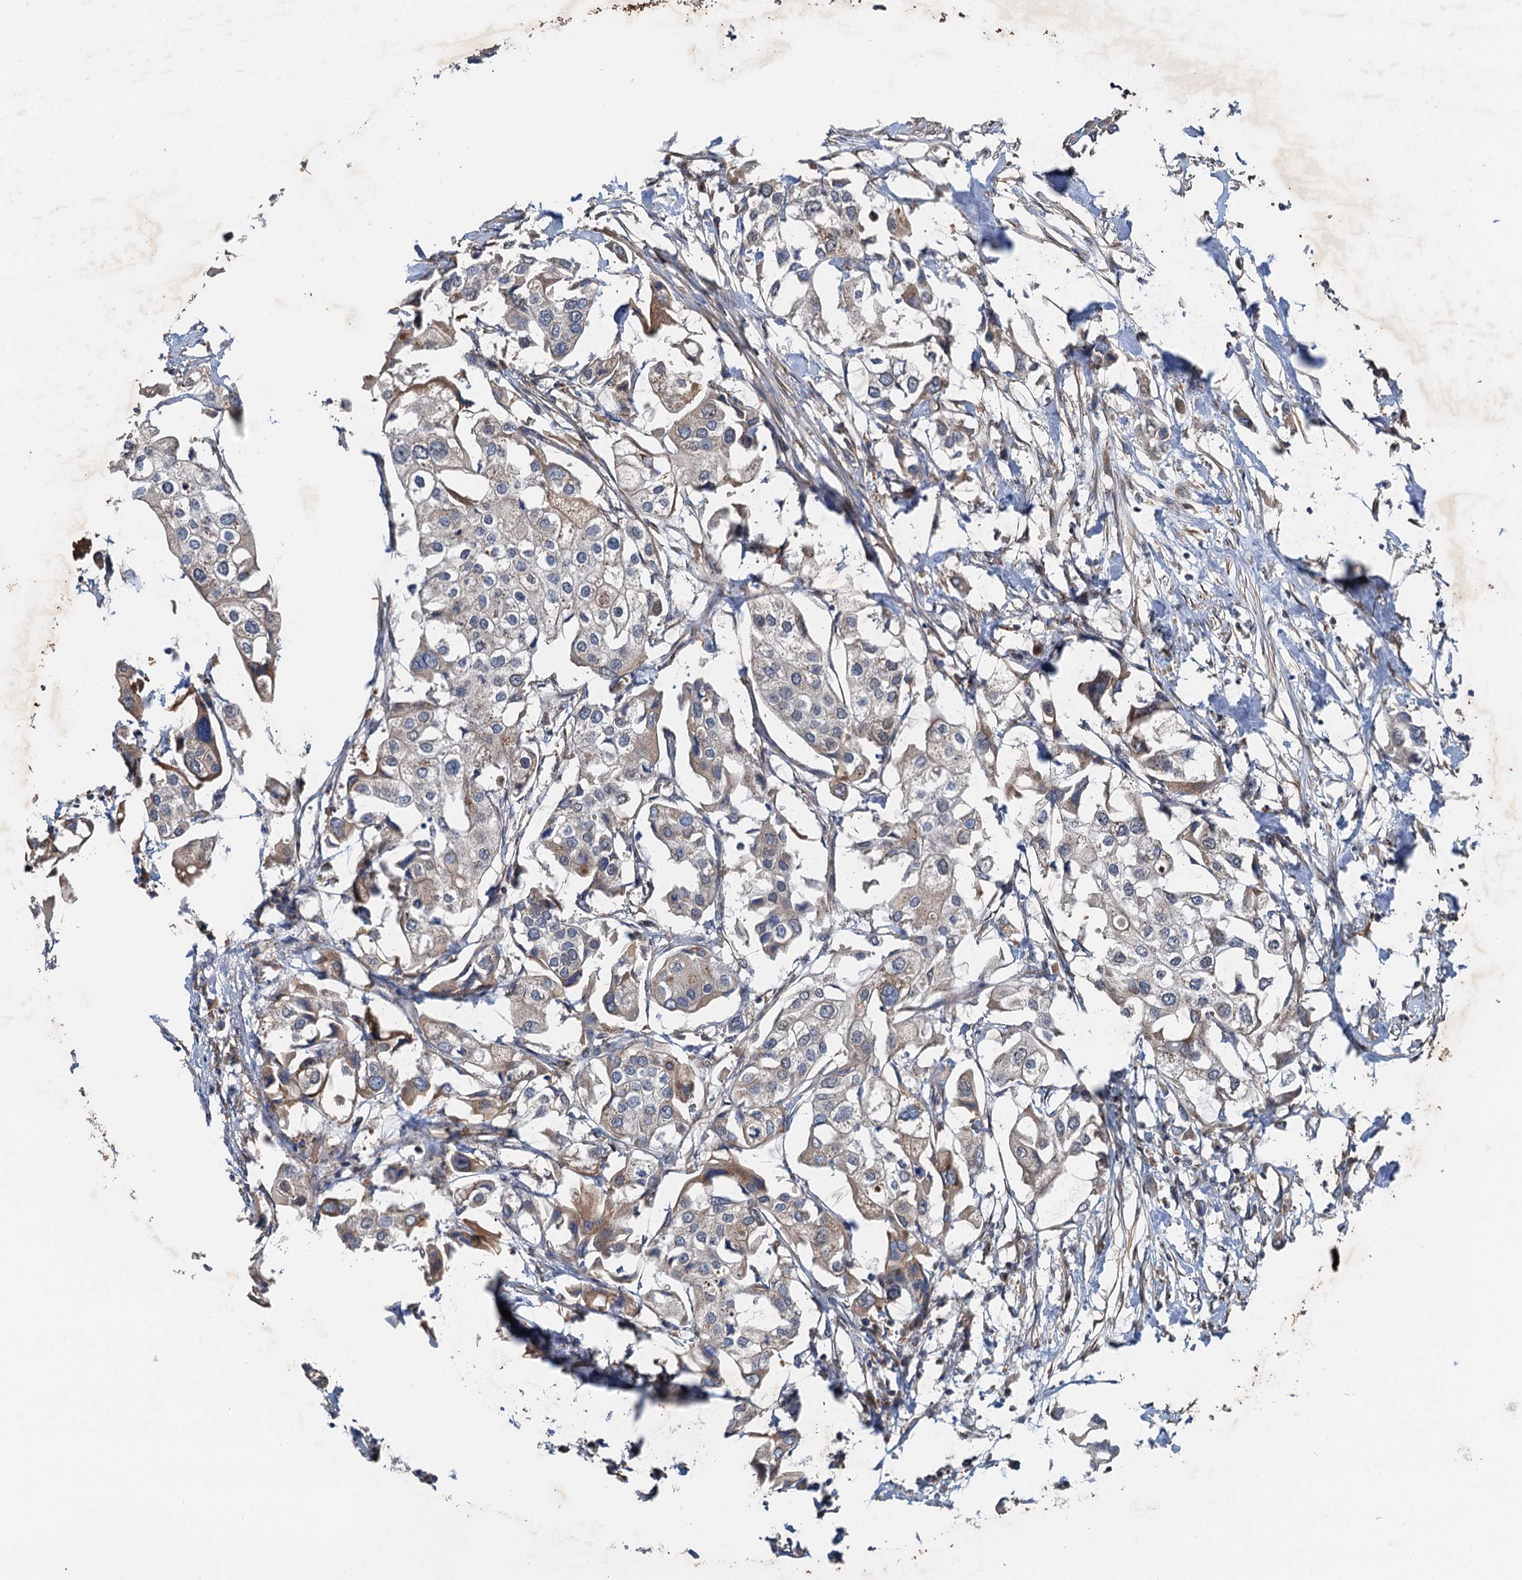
{"staining": {"intensity": "weak", "quantity": "<25%", "location": "cytoplasmic/membranous"}, "tissue": "urothelial cancer", "cell_type": "Tumor cells", "image_type": "cancer", "snomed": [{"axis": "morphology", "description": "Urothelial carcinoma, High grade"}, {"axis": "topography", "description": "Urinary bladder"}], "caption": "Tumor cells show no significant protein expression in urothelial carcinoma (high-grade).", "gene": "ANKRD26", "patient": {"sex": "male", "age": 64}}